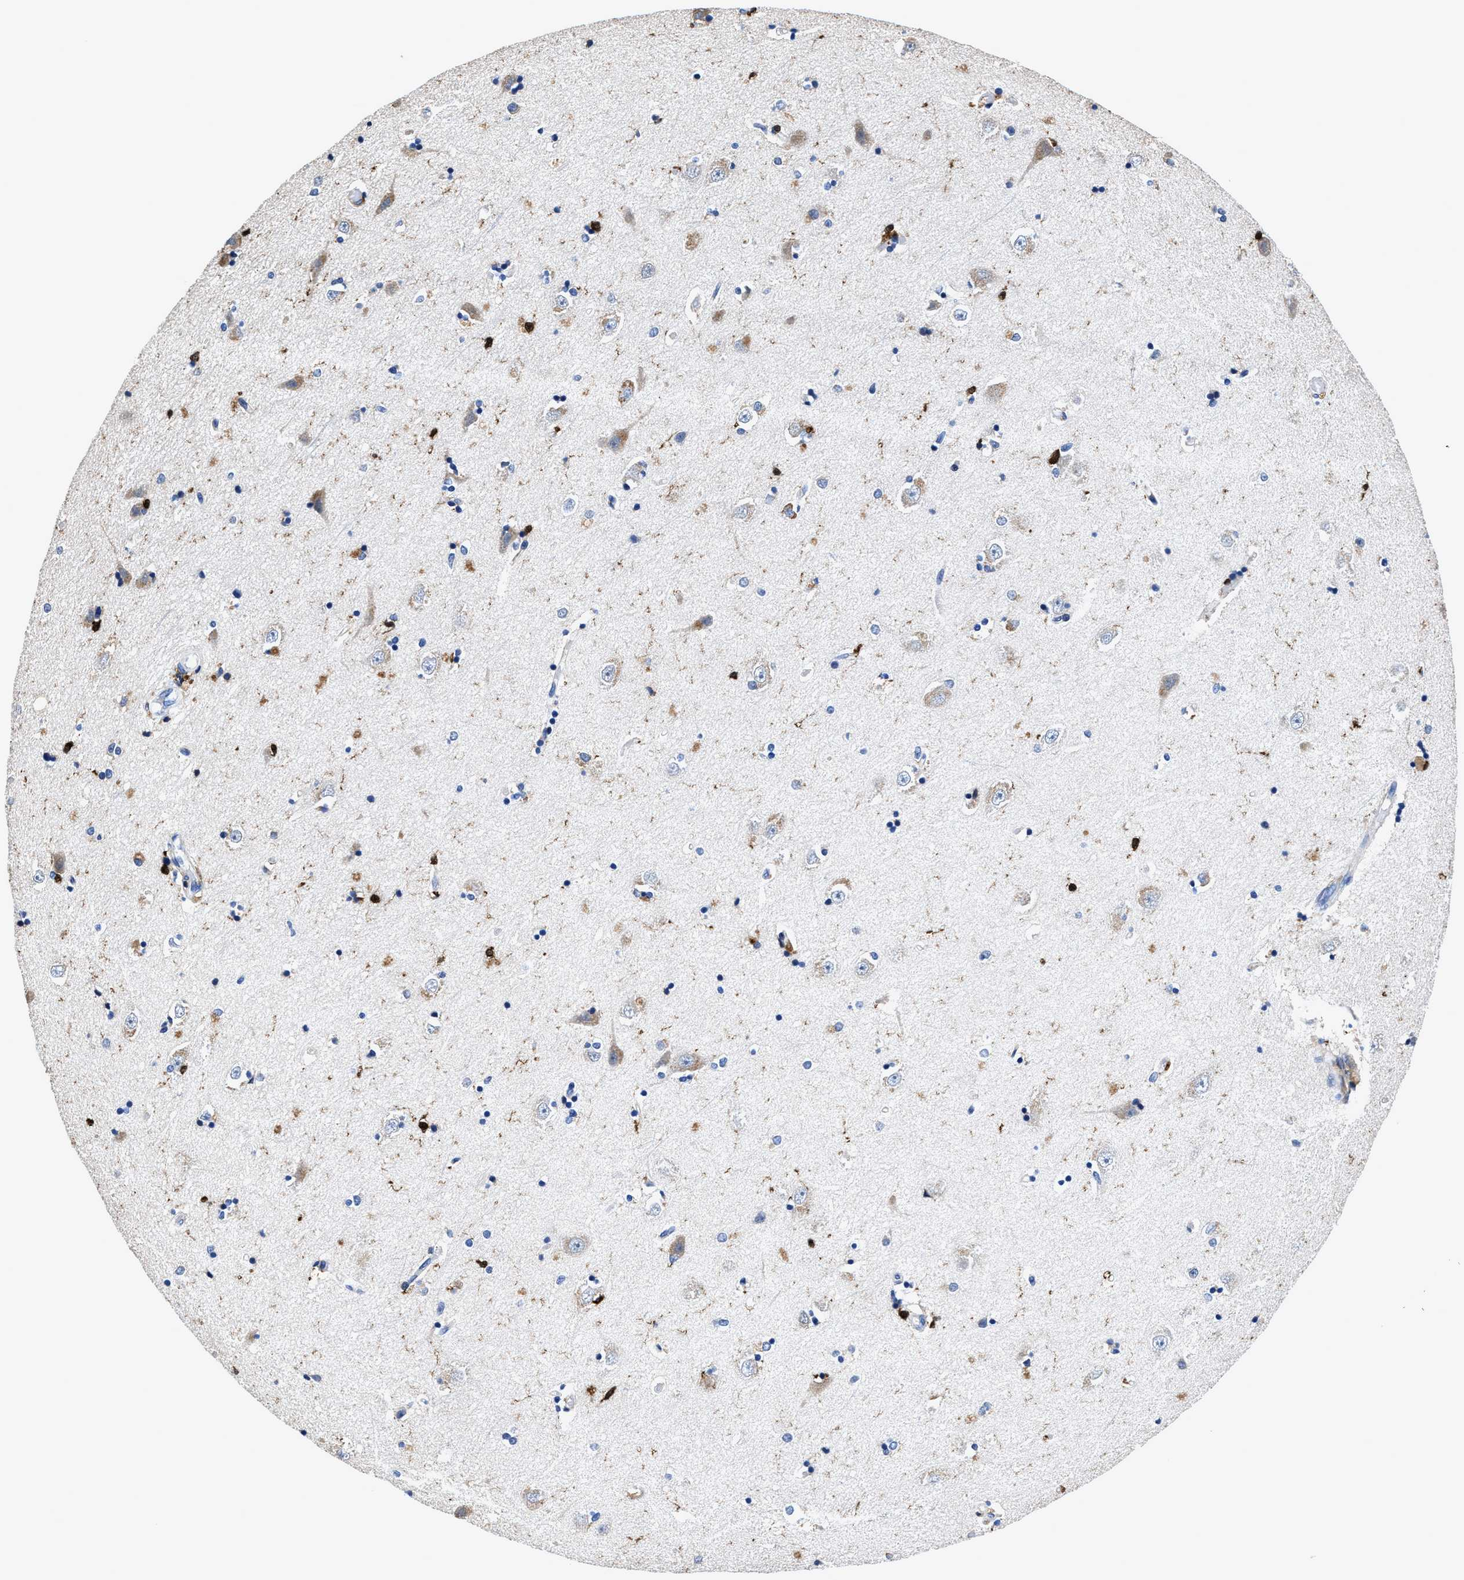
{"staining": {"intensity": "strong", "quantity": "<25%", "location": "cytoplasmic/membranous,nuclear"}, "tissue": "hippocampus", "cell_type": "Glial cells", "image_type": "normal", "snomed": [{"axis": "morphology", "description": "Normal tissue, NOS"}, {"axis": "topography", "description": "Hippocampus"}], "caption": "Benign hippocampus was stained to show a protein in brown. There is medium levels of strong cytoplasmic/membranous,nuclear expression in about <25% of glial cells. The protein of interest is stained brown, and the nuclei are stained in blue (DAB IHC with brightfield microscopy, high magnification).", "gene": "RGS10", "patient": {"sex": "male", "age": 45}}